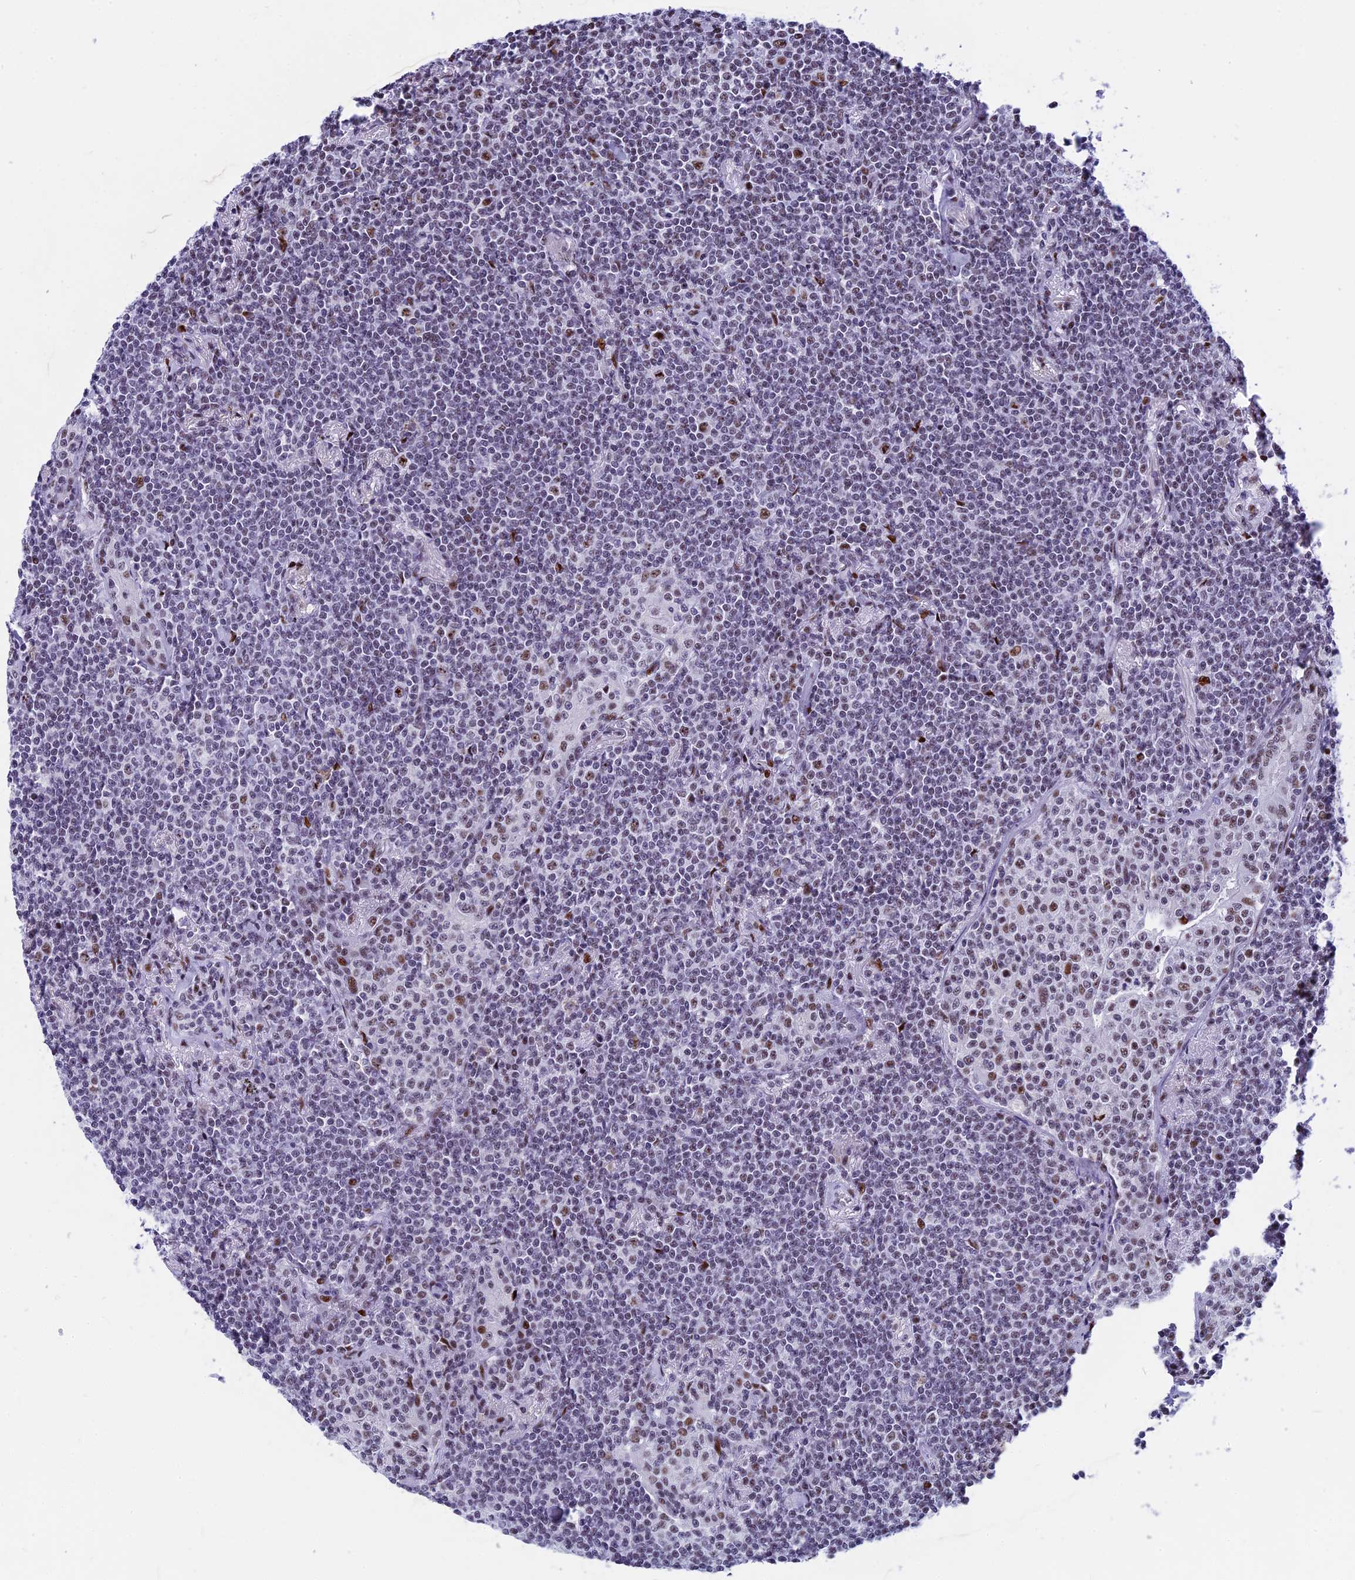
{"staining": {"intensity": "negative", "quantity": "none", "location": "none"}, "tissue": "lymphoma", "cell_type": "Tumor cells", "image_type": "cancer", "snomed": [{"axis": "morphology", "description": "Malignant lymphoma, non-Hodgkin's type, Low grade"}, {"axis": "topography", "description": "Lung"}], "caption": "IHC of human lymphoma demonstrates no positivity in tumor cells.", "gene": "NSA2", "patient": {"sex": "female", "age": 71}}